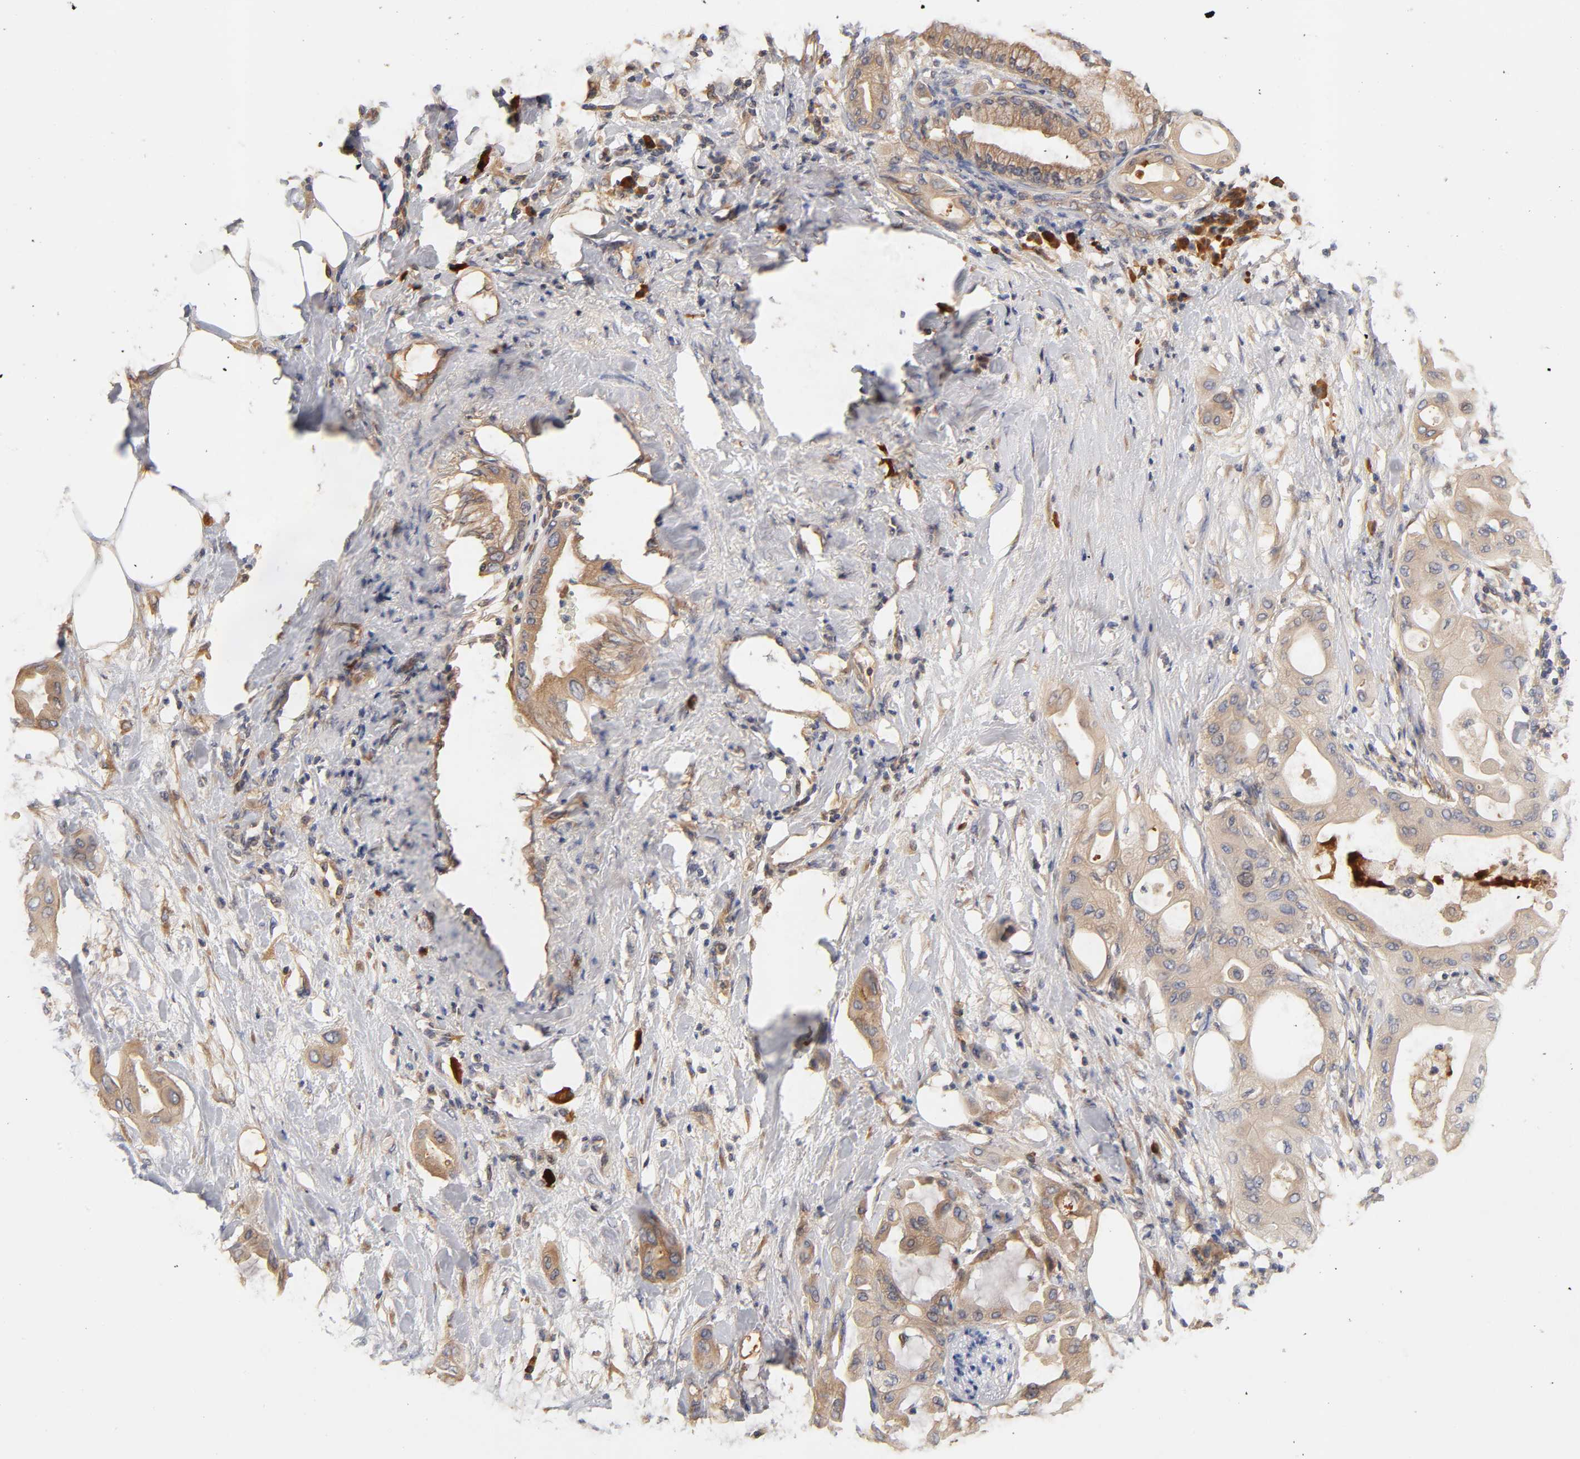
{"staining": {"intensity": "moderate", "quantity": ">75%", "location": "cytoplasmic/membranous"}, "tissue": "pancreatic cancer", "cell_type": "Tumor cells", "image_type": "cancer", "snomed": [{"axis": "morphology", "description": "Adenocarcinoma, NOS"}, {"axis": "morphology", "description": "Adenocarcinoma, metastatic, NOS"}, {"axis": "topography", "description": "Lymph node"}, {"axis": "topography", "description": "Pancreas"}, {"axis": "topography", "description": "Duodenum"}], "caption": "Moderate cytoplasmic/membranous protein expression is seen in about >75% of tumor cells in pancreatic adenocarcinoma.", "gene": "RPS29", "patient": {"sex": "female", "age": 64}}